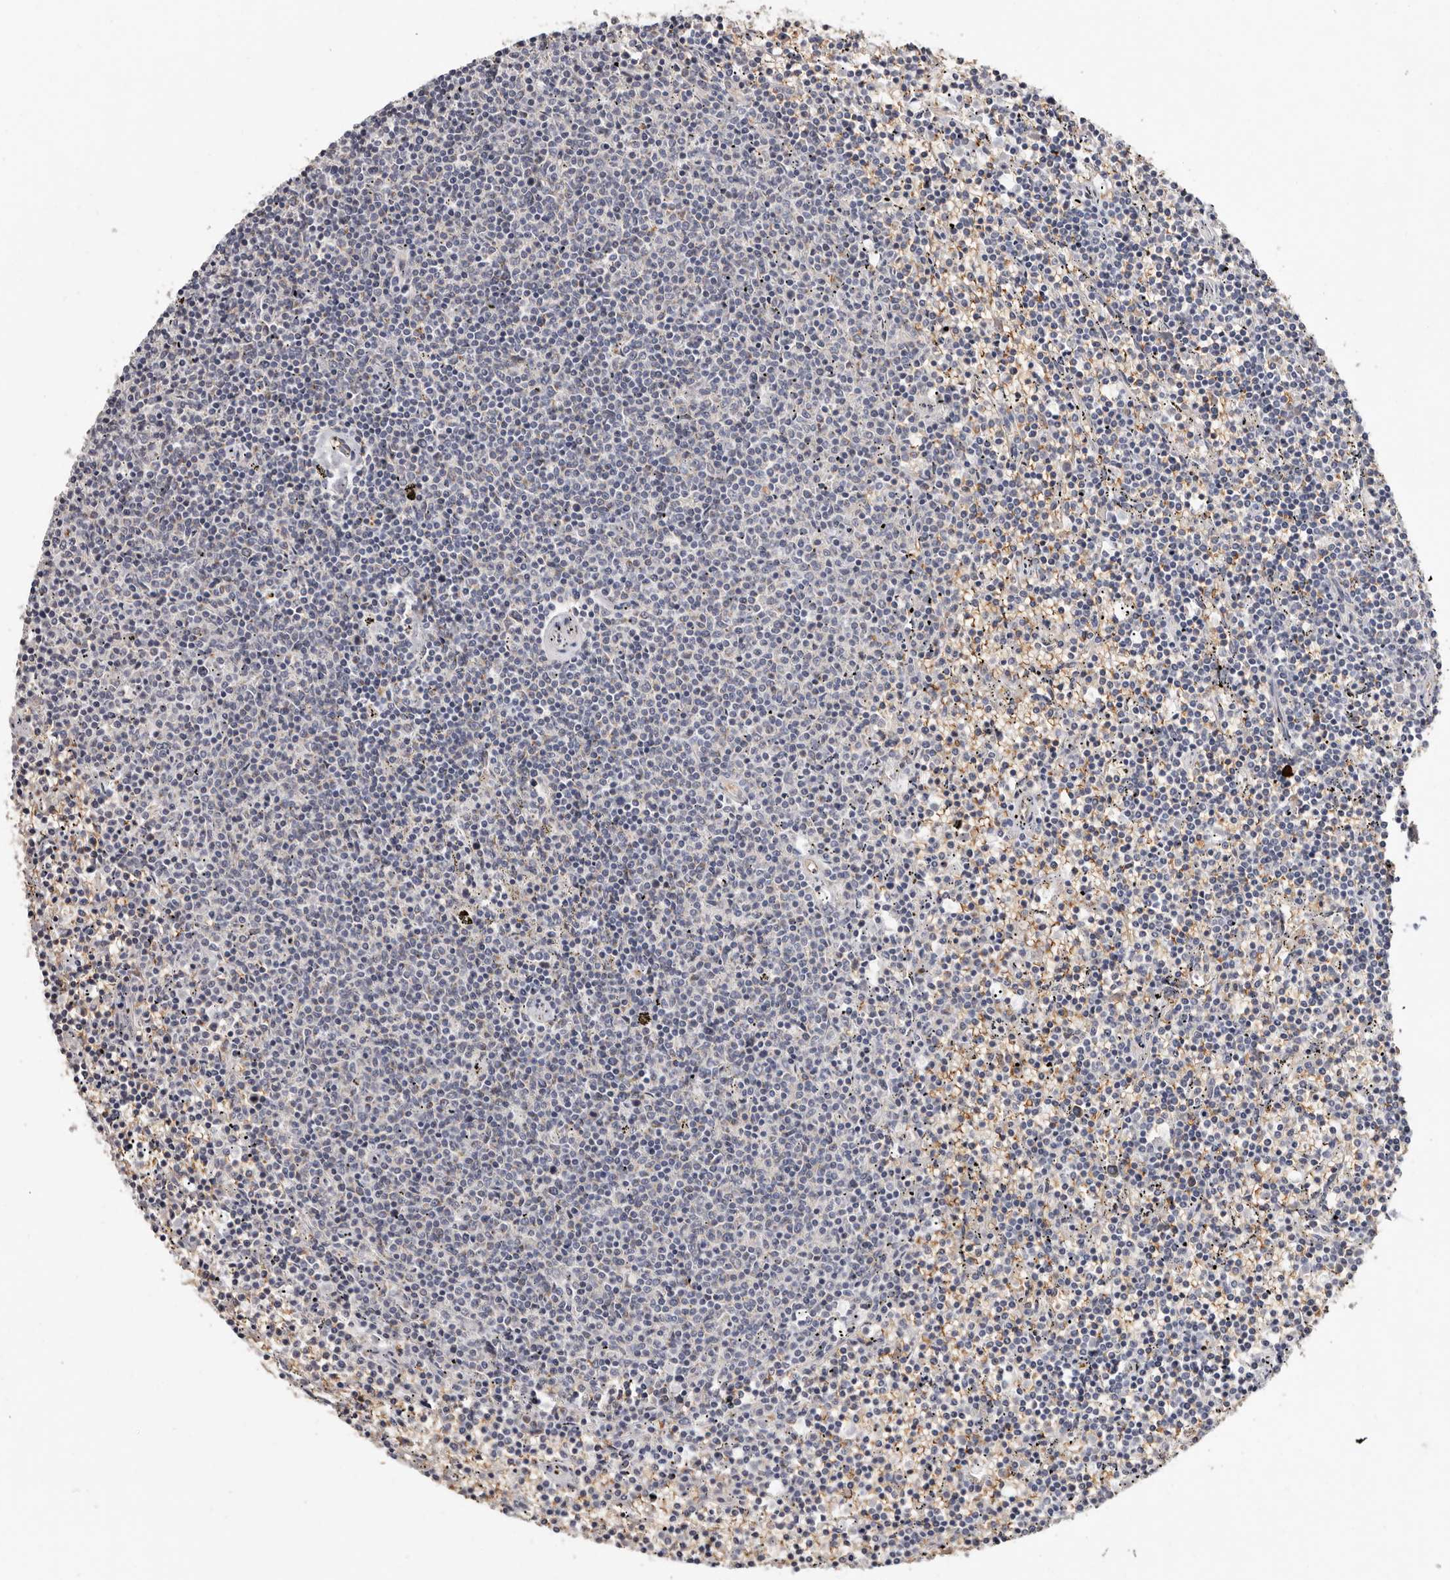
{"staining": {"intensity": "negative", "quantity": "none", "location": "none"}, "tissue": "lymphoma", "cell_type": "Tumor cells", "image_type": "cancer", "snomed": [{"axis": "morphology", "description": "Malignant lymphoma, non-Hodgkin's type, Low grade"}, {"axis": "topography", "description": "Spleen"}], "caption": "This photomicrograph is of lymphoma stained with immunohistochemistry (IHC) to label a protein in brown with the nuclei are counter-stained blue. There is no positivity in tumor cells.", "gene": "SPTA1", "patient": {"sex": "female", "age": 50}}